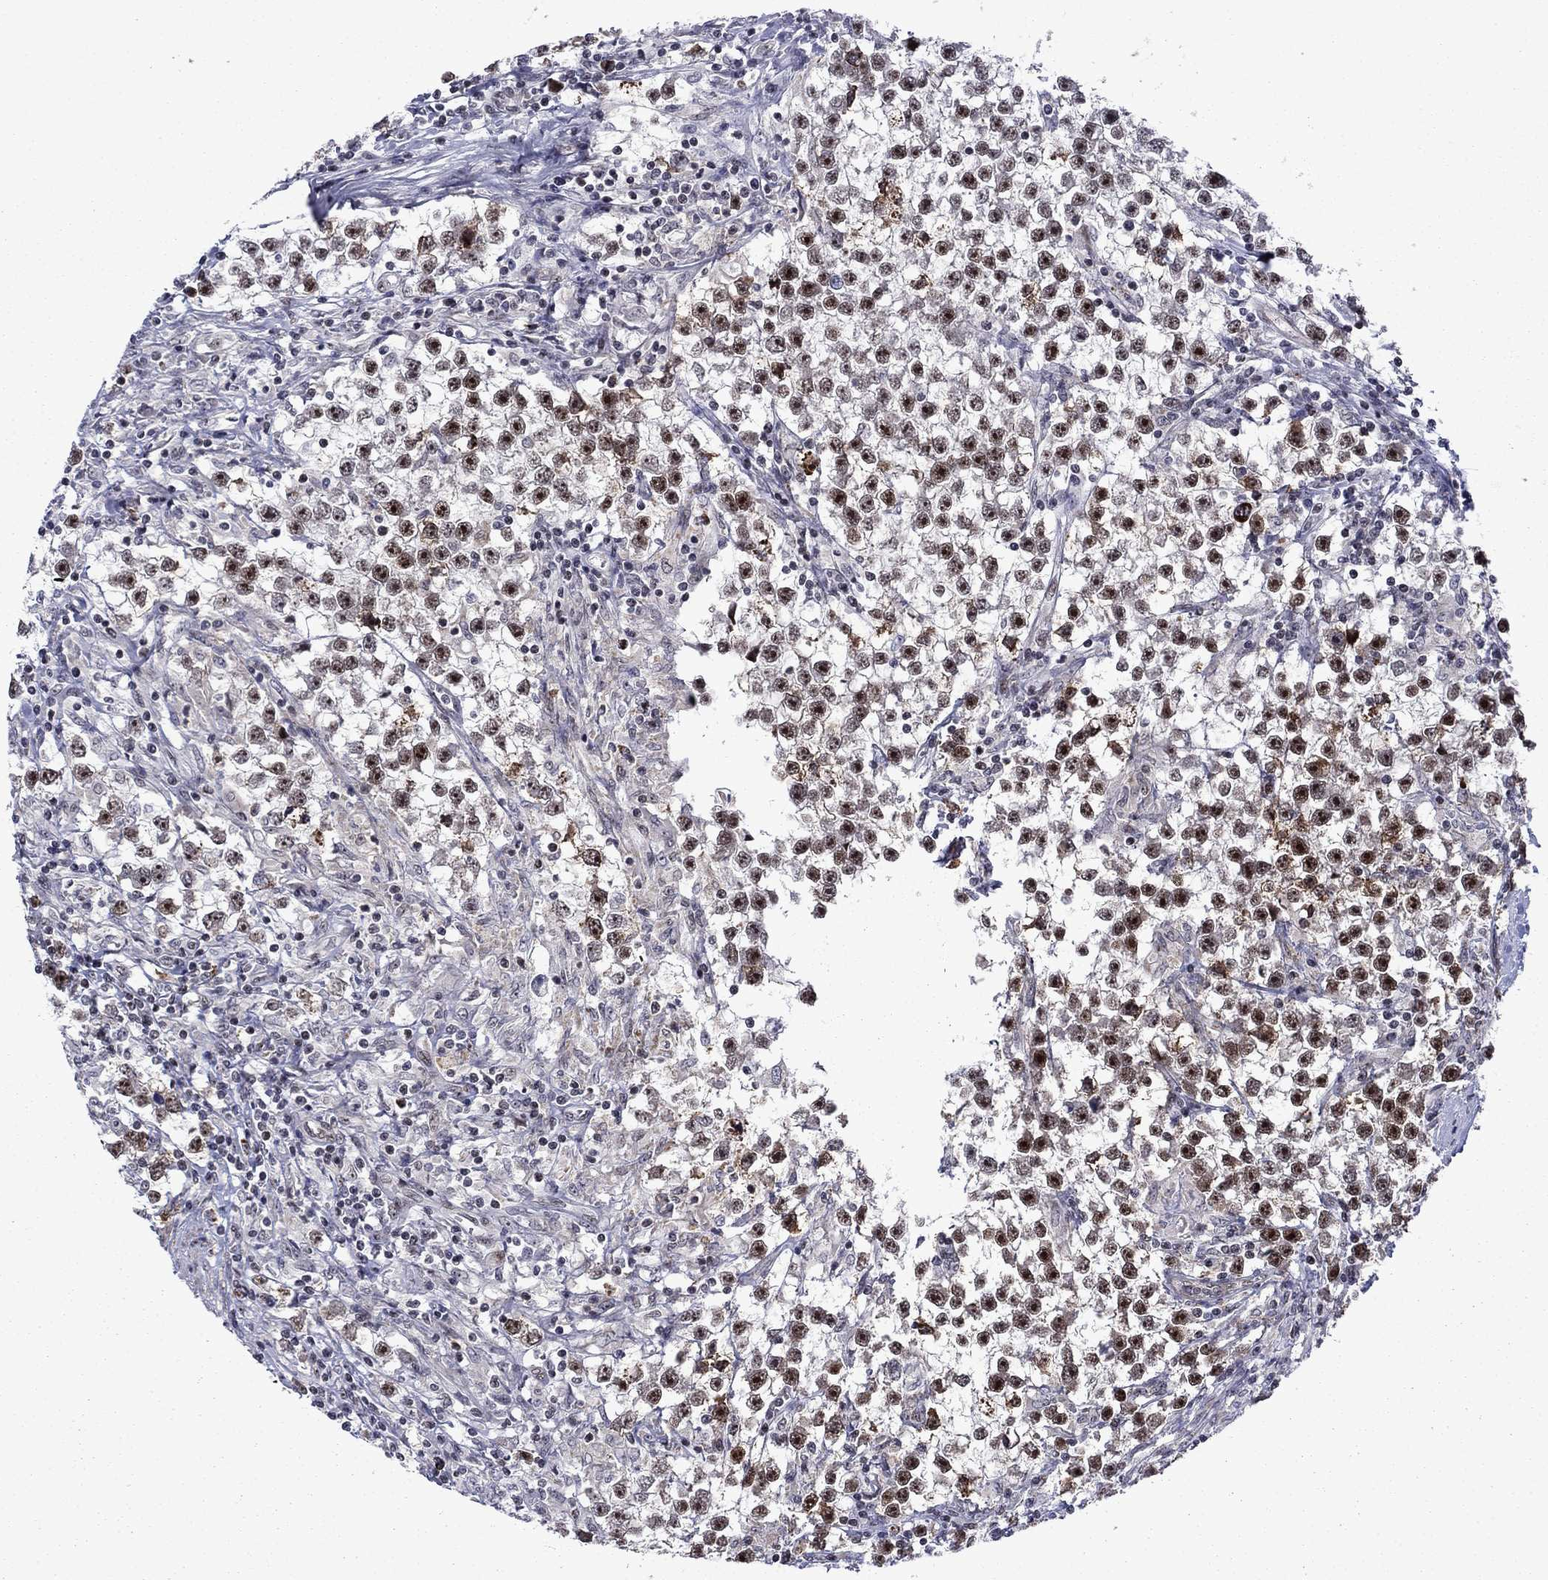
{"staining": {"intensity": "moderate", "quantity": ">75%", "location": "cytoplasmic/membranous,nuclear"}, "tissue": "testis cancer", "cell_type": "Tumor cells", "image_type": "cancer", "snomed": [{"axis": "morphology", "description": "Seminoma, NOS"}, {"axis": "topography", "description": "Testis"}], "caption": "Brown immunohistochemical staining in testis cancer shows moderate cytoplasmic/membranous and nuclear staining in approximately >75% of tumor cells.", "gene": "SURF2", "patient": {"sex": "male", "age": 59}}